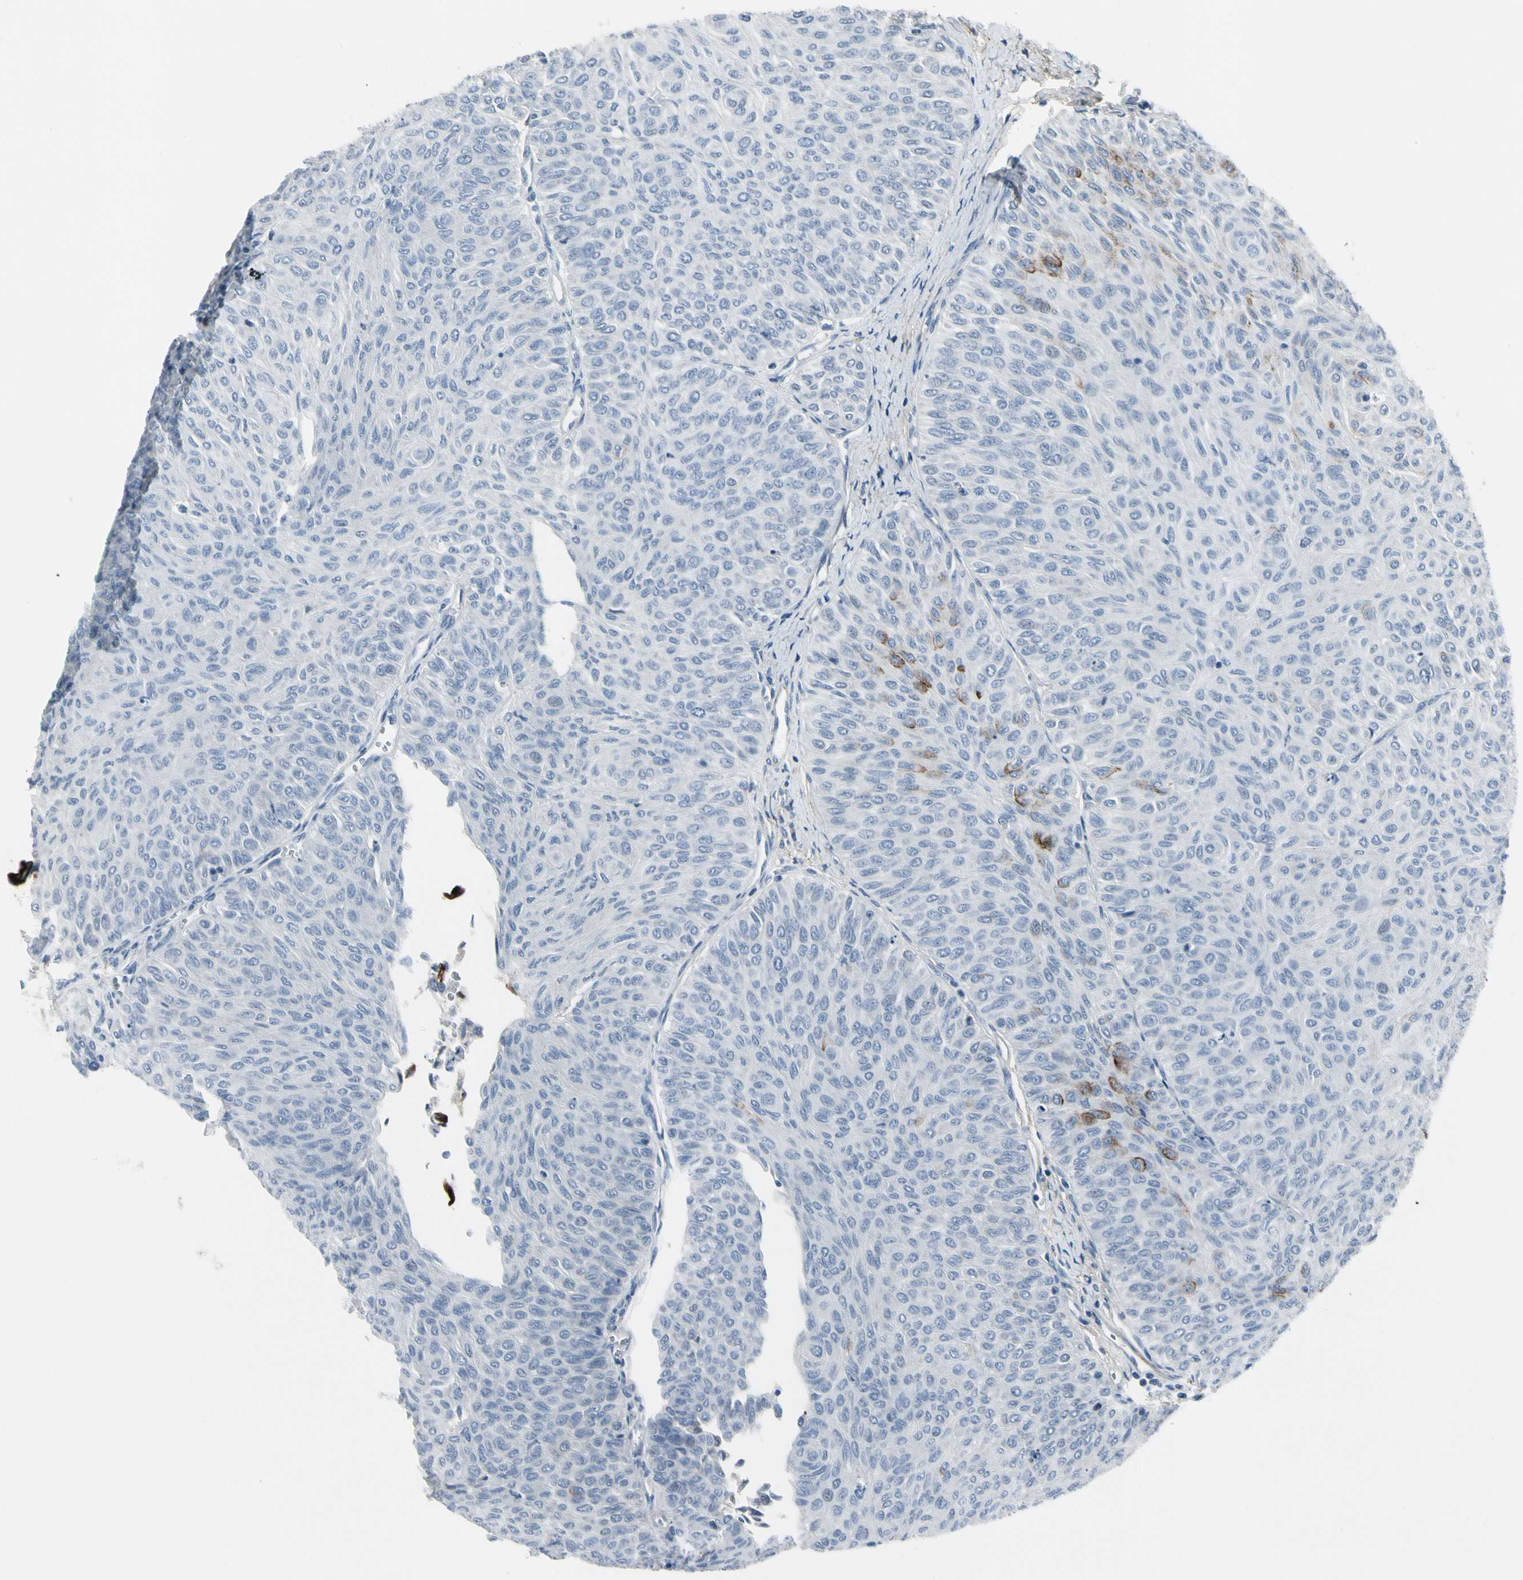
{"staining": {"intensity": "strong", "quantity": "<25%", "location": "cytoplasmic/membranous"}, "tissue": "urothelial cancer", "cell_type": "Tumor cells", "image_type": "cancer", "snomed": [{"axis": "morphology", "description": "Urothelial carcinoma, Low grade"}, {"axis": "topography", "description": "Urinary bladder"}], "caption": "IHC photomicrograph of urothelial cancer stained for a protein (brown), which reveals medium levels of strong cytoplasmic/membranous expression in approximately <25% of tumor cells.", "gene": "PIGR", "patient": {"sex": "male", "age": 78}}